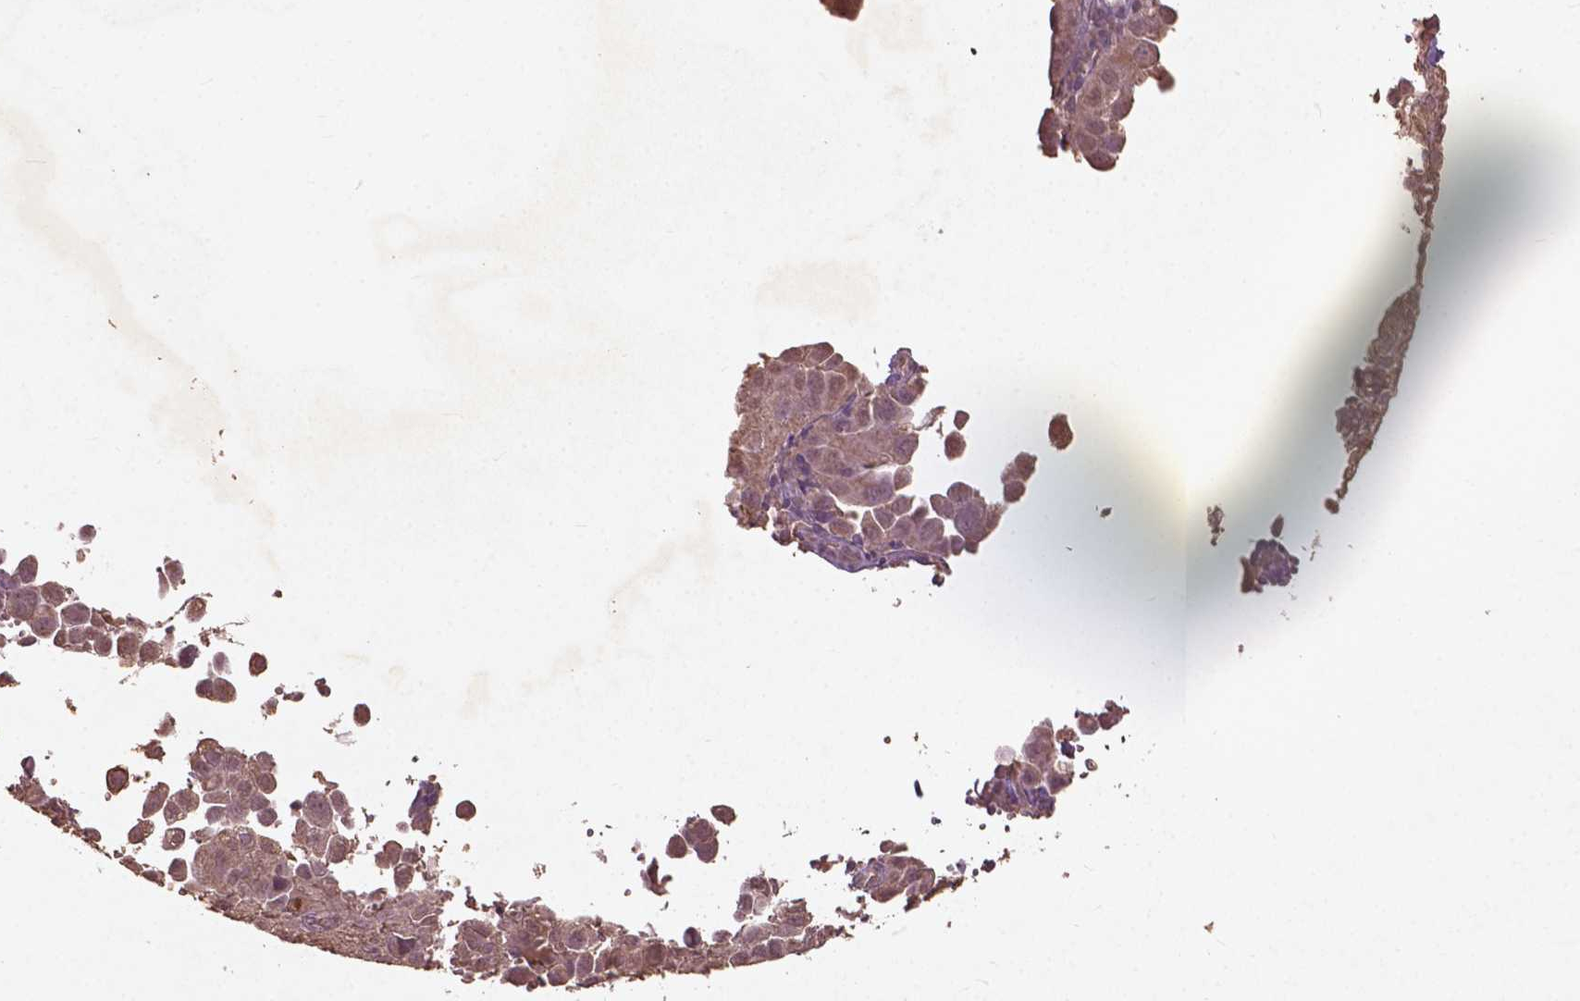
{"staining": {"intensity": "weak", "quantity": ">75%", "location": "cytoplasmic/membranous"}, "tissue": "cervical cancer", "cell_type": "Tumor cells", "image_type": "cancer", "snomed": [{"axis": "morphology", "description": "Squamous cell carcinoma, NOS"}, {"axis": "topography", "description": "Cervix"}], "caption": "Tumor cells show low levels of weak cytoplasmic/membranous positivity in about >75% of cells in cervical cancer. Nuclei are stained in blue.", "gene": "ST6GALNAC5", "patient": {"sex": "female", "age": 55}}